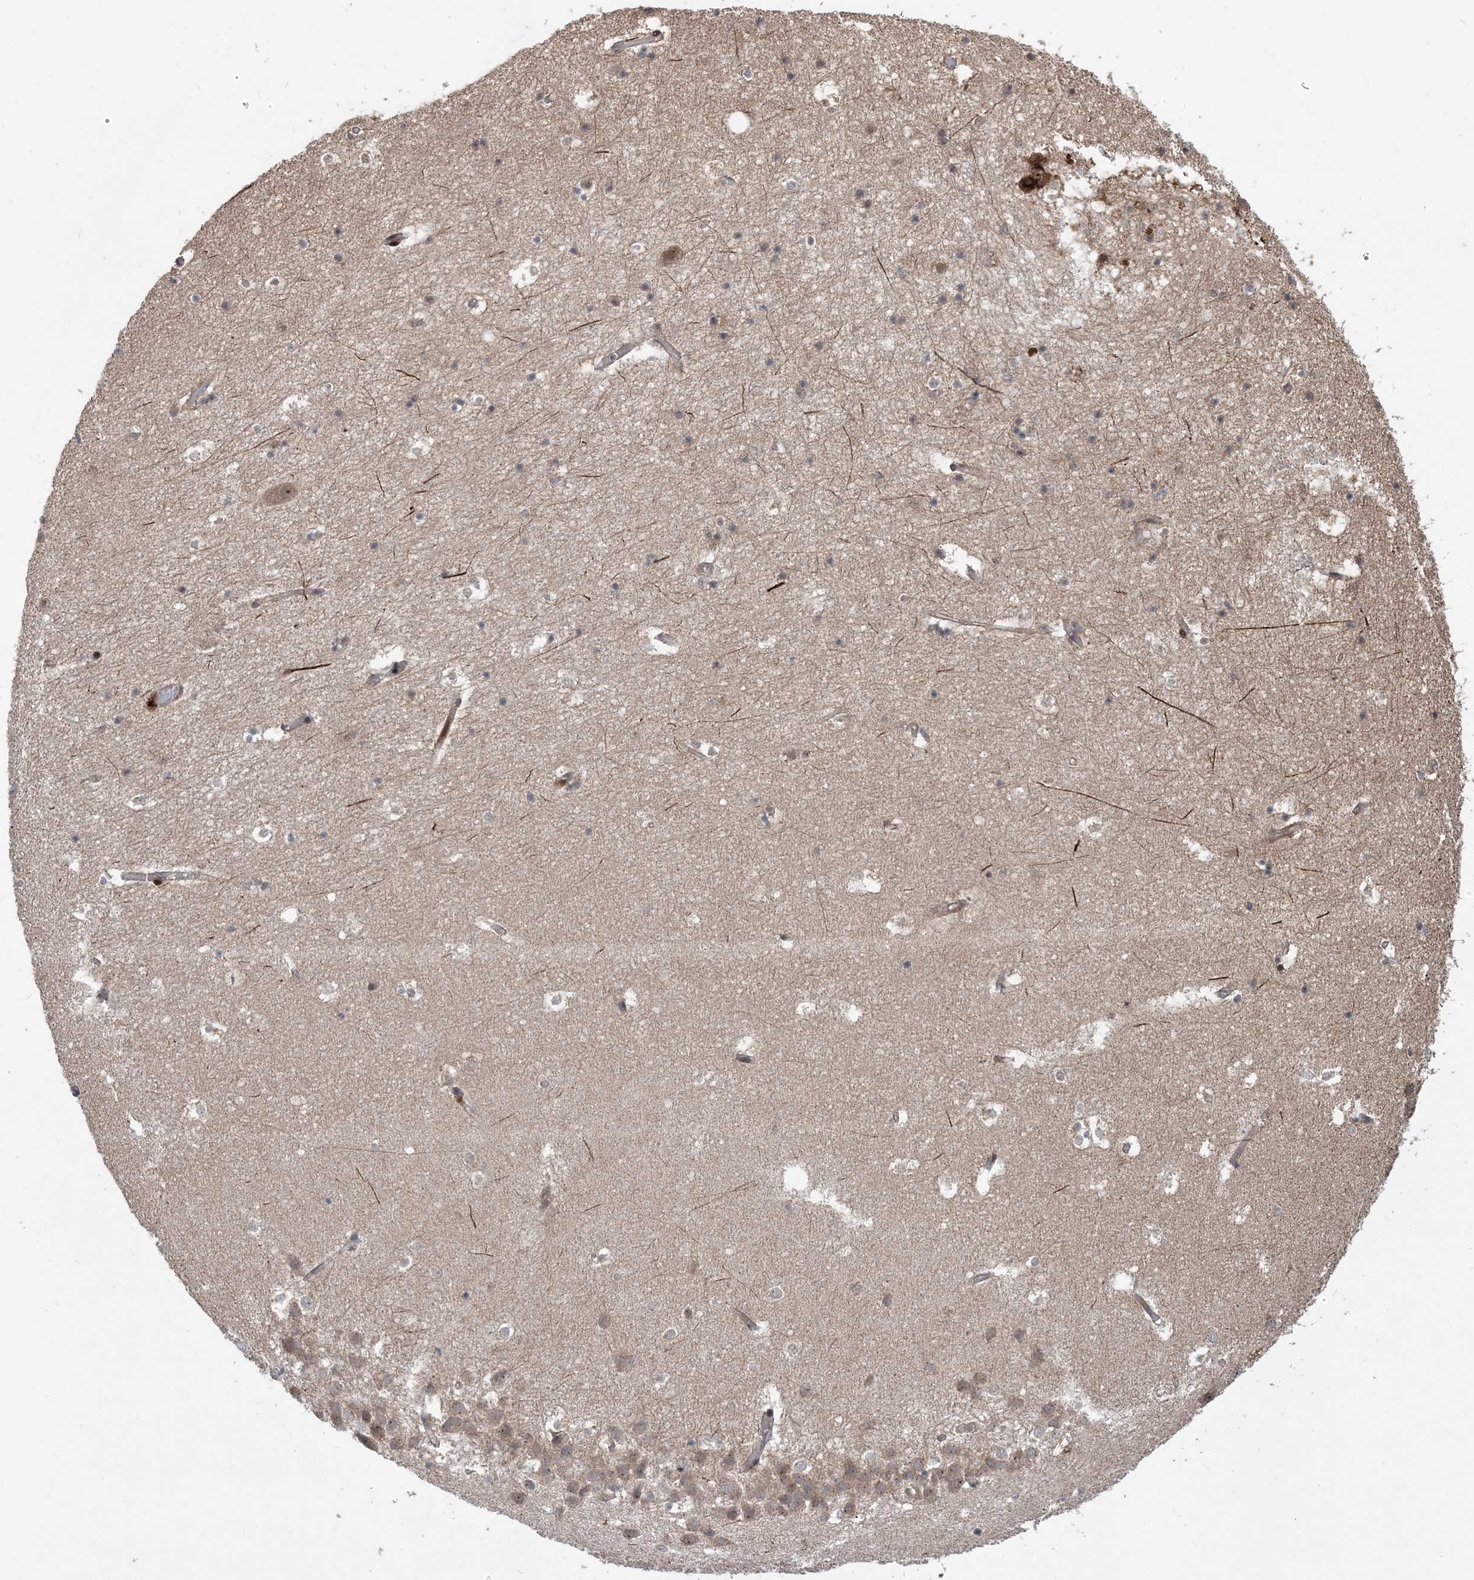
{"staining": {"intensity": "weak", "quantity": "<25%", "location": "cytoplasmic/membranous"}, "tissue": "hippocampus", "cell_type": "Glial cells", "image_type": "normal", "snomed": [{"axis": "morphology", "description": "Normal tissue, NOS"}, {"axis": "topography", "description": "Hippocampus"}], "caption": "Immunohistochemistry histopathology image of normal human hippocampus stained for a protein (brown), which shows no expression in glial cells.", "gene": "FAM9B", "patient": {"sex": "female", "age": 52}}